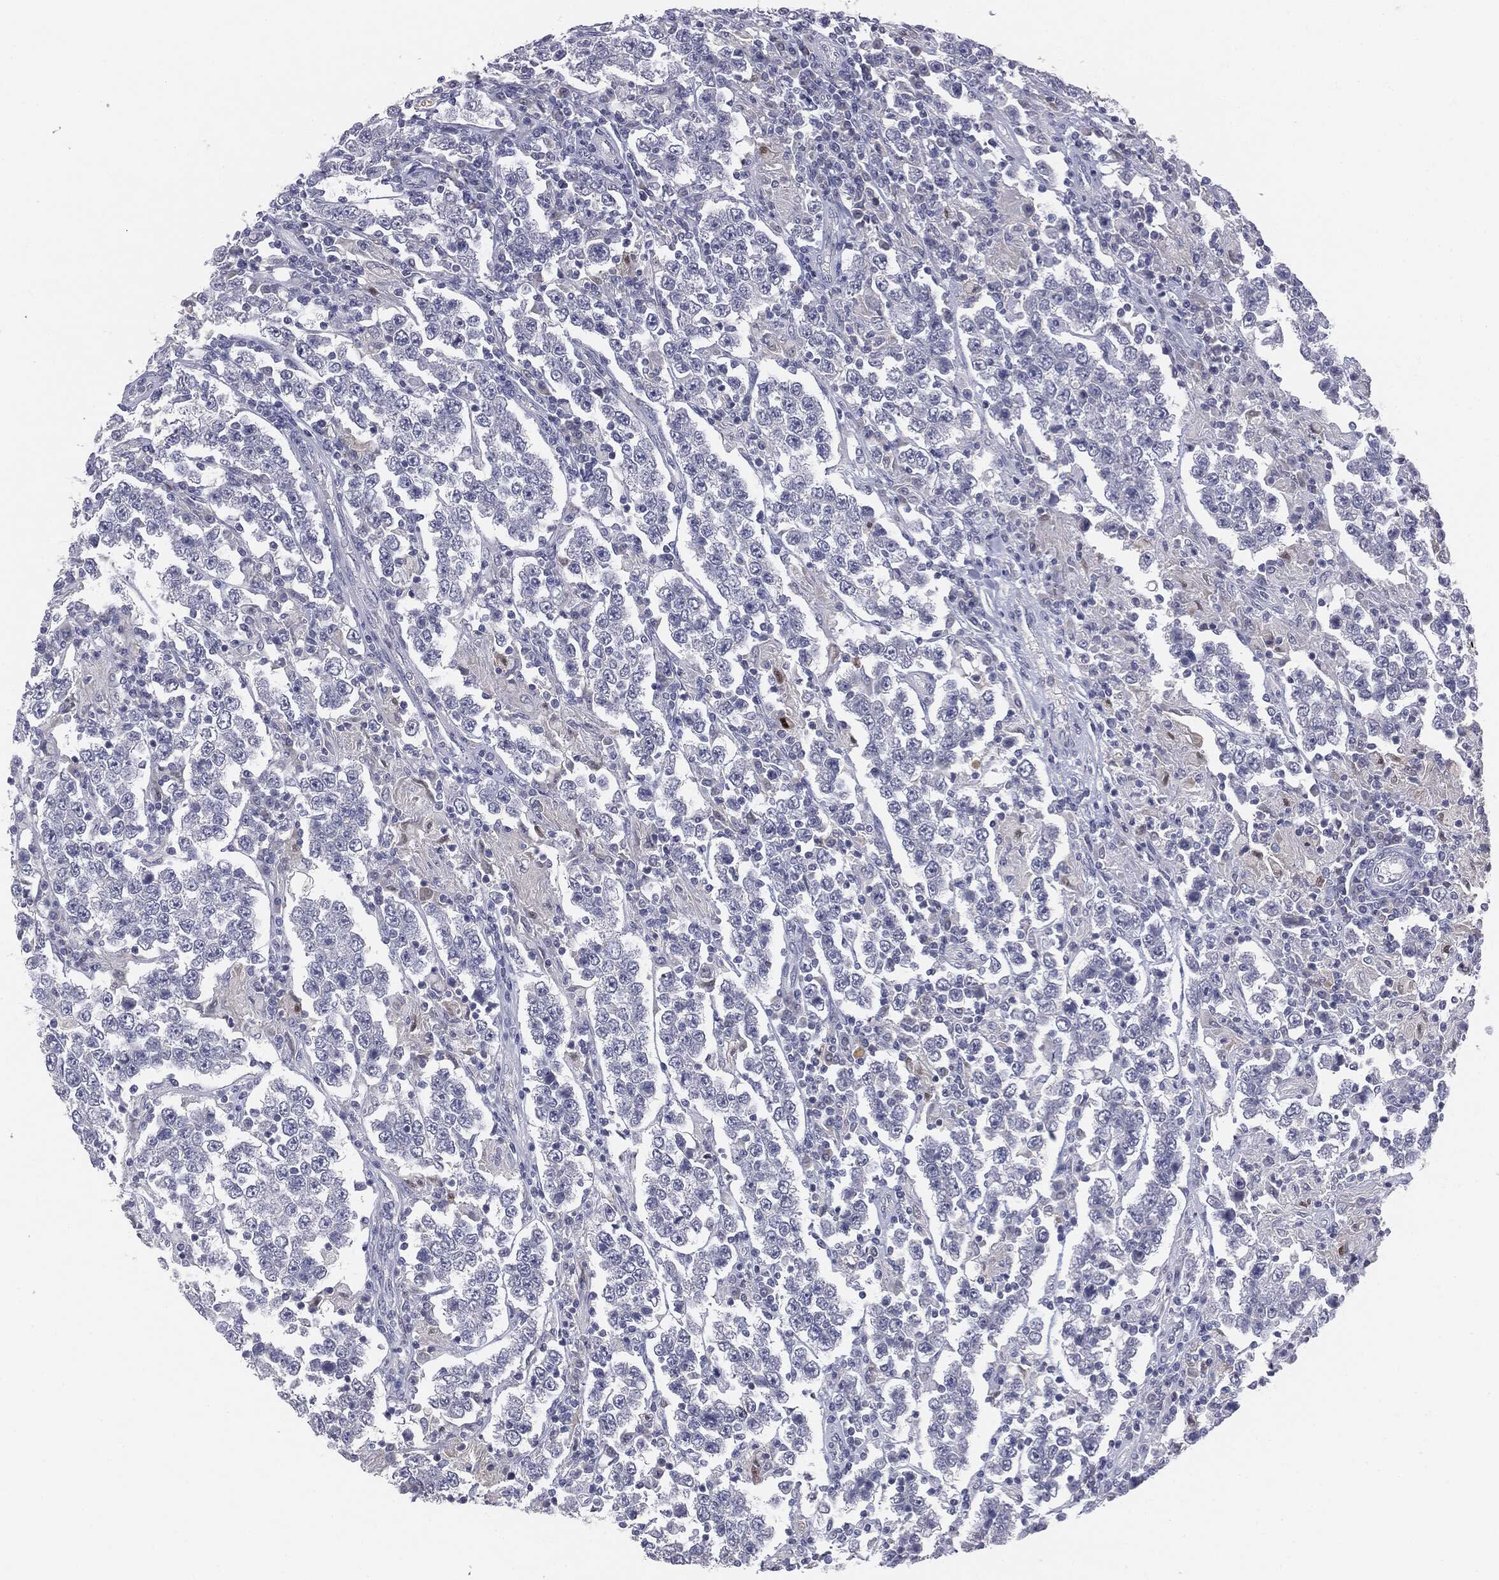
{"staining": {"intensity": "negative", "quantity": "none", "location": "none"}, "tissue": "testis cancer", "cell_type": "Tumor cells", "image_type": "cancer", "snomed": [{"axis": "morphology", "description": "Normal tissue, NOS"}, {"axis": "morphology", "description": "Urothelial carcinoma, High grade"}, {"axis": "morphology", "description": "Seminoma, NOS"}, {"axis": "morphology", "description": "Carcinoma, Embryonal, NOS"}, {"axis": "topography", "description": "Urinary bladder"}, {"axis": "topography", "description": "Testis"}], "caption": "Protein analysis of embryonal carcinoma (testis) shows no significant positivity in tumor cells. The staining is performed using DAB (3,3'-diaminobenzidine) brown chromogen with nuclei counter-stained in using hematoxylin.", "gene": "MUC1", "patient": {"sex": "male", "age": 41}}